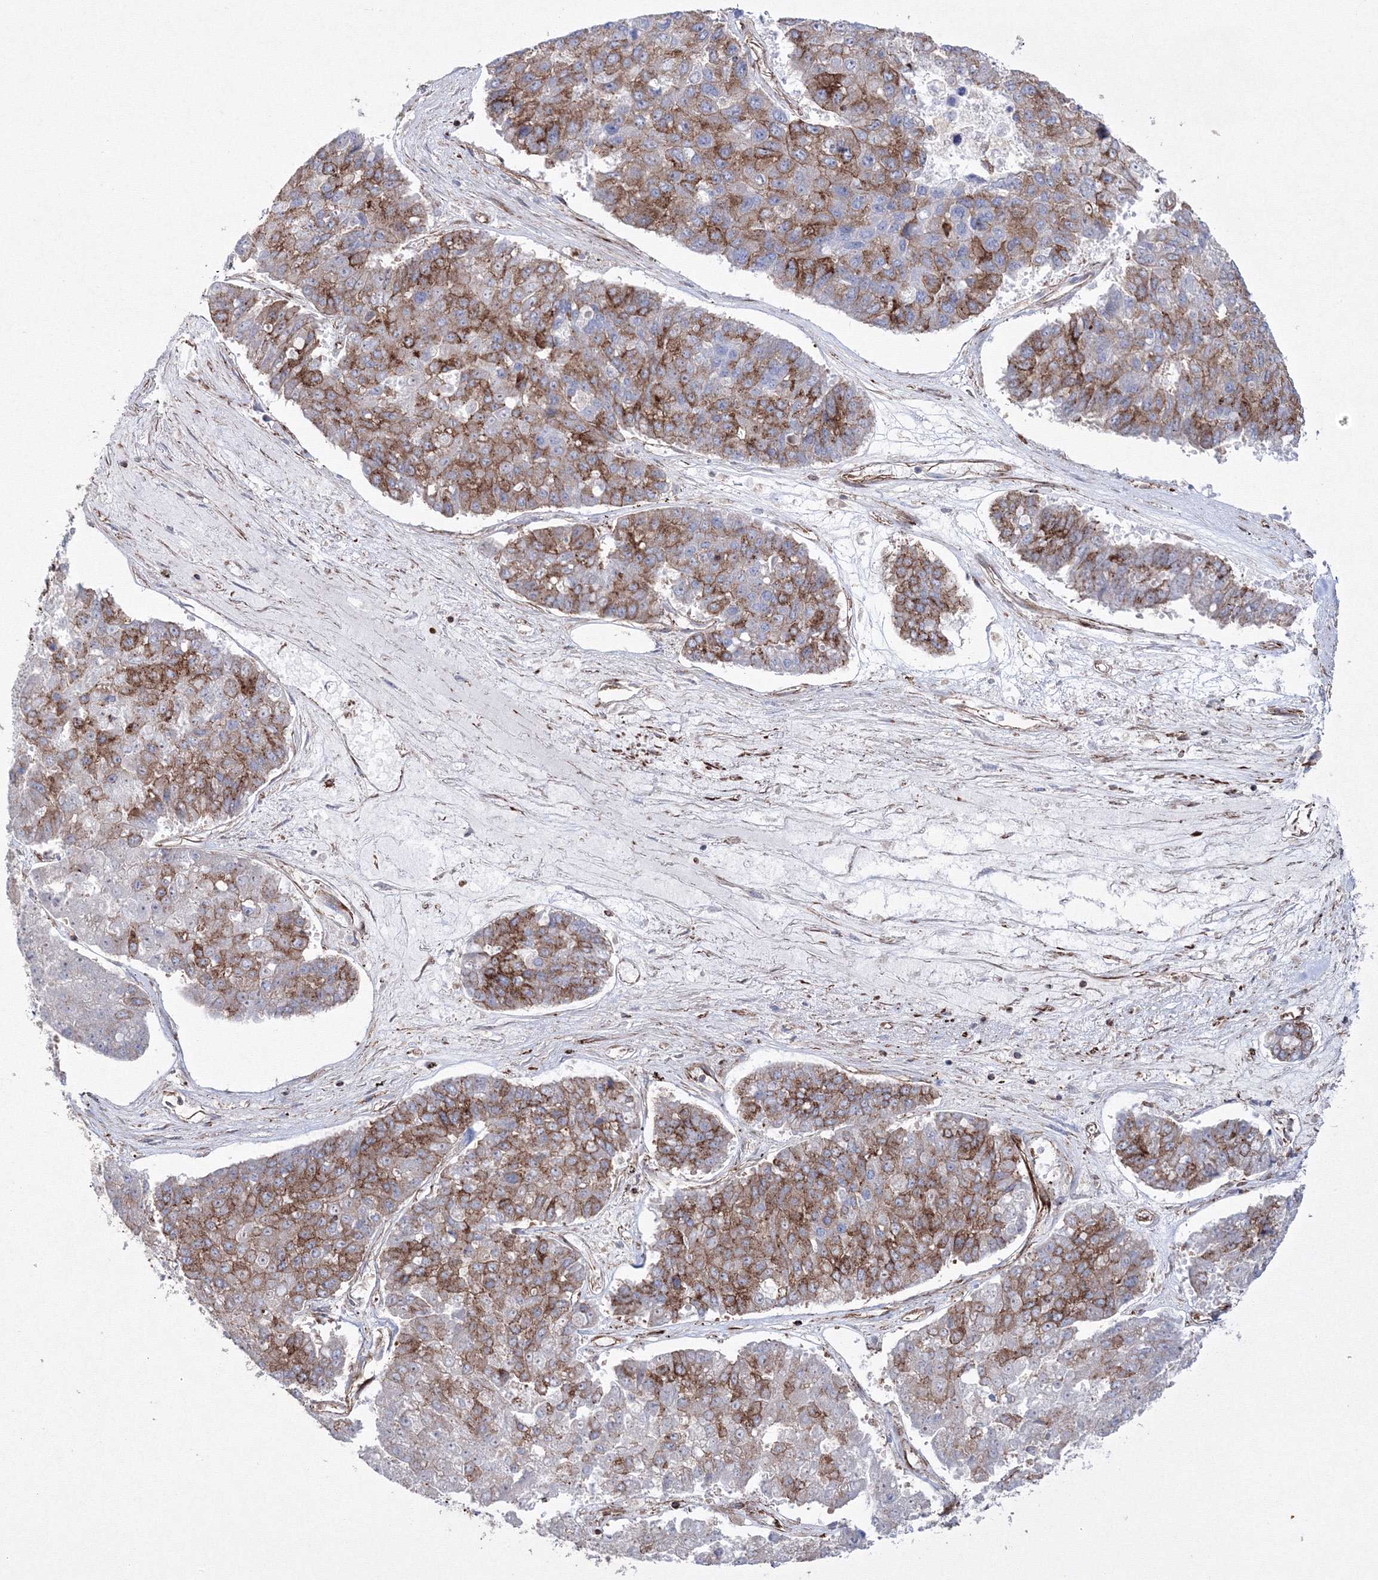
{"staining": {"intensity": "moderate", "quantity": ">75%", "location": "cytoplasmic/membranous"}, "tissue": "pancreatic cancer", "cell_type": "Tumor cells", "image_type": "cancer", "snomed": [{"axis": "morphology", "description": "Adenocarcinoma, NOS"}, {"axis": "topography", "description": "Pancreas"}], "caption": "The image reveals staining of adenocarcinoma (pancreatic), revealing moderate cytoplasmic/membranous protein positivity (brown color) within tumor cells.", "gene": "GPR82", "patient": {"sex": "male", "age": 50}}